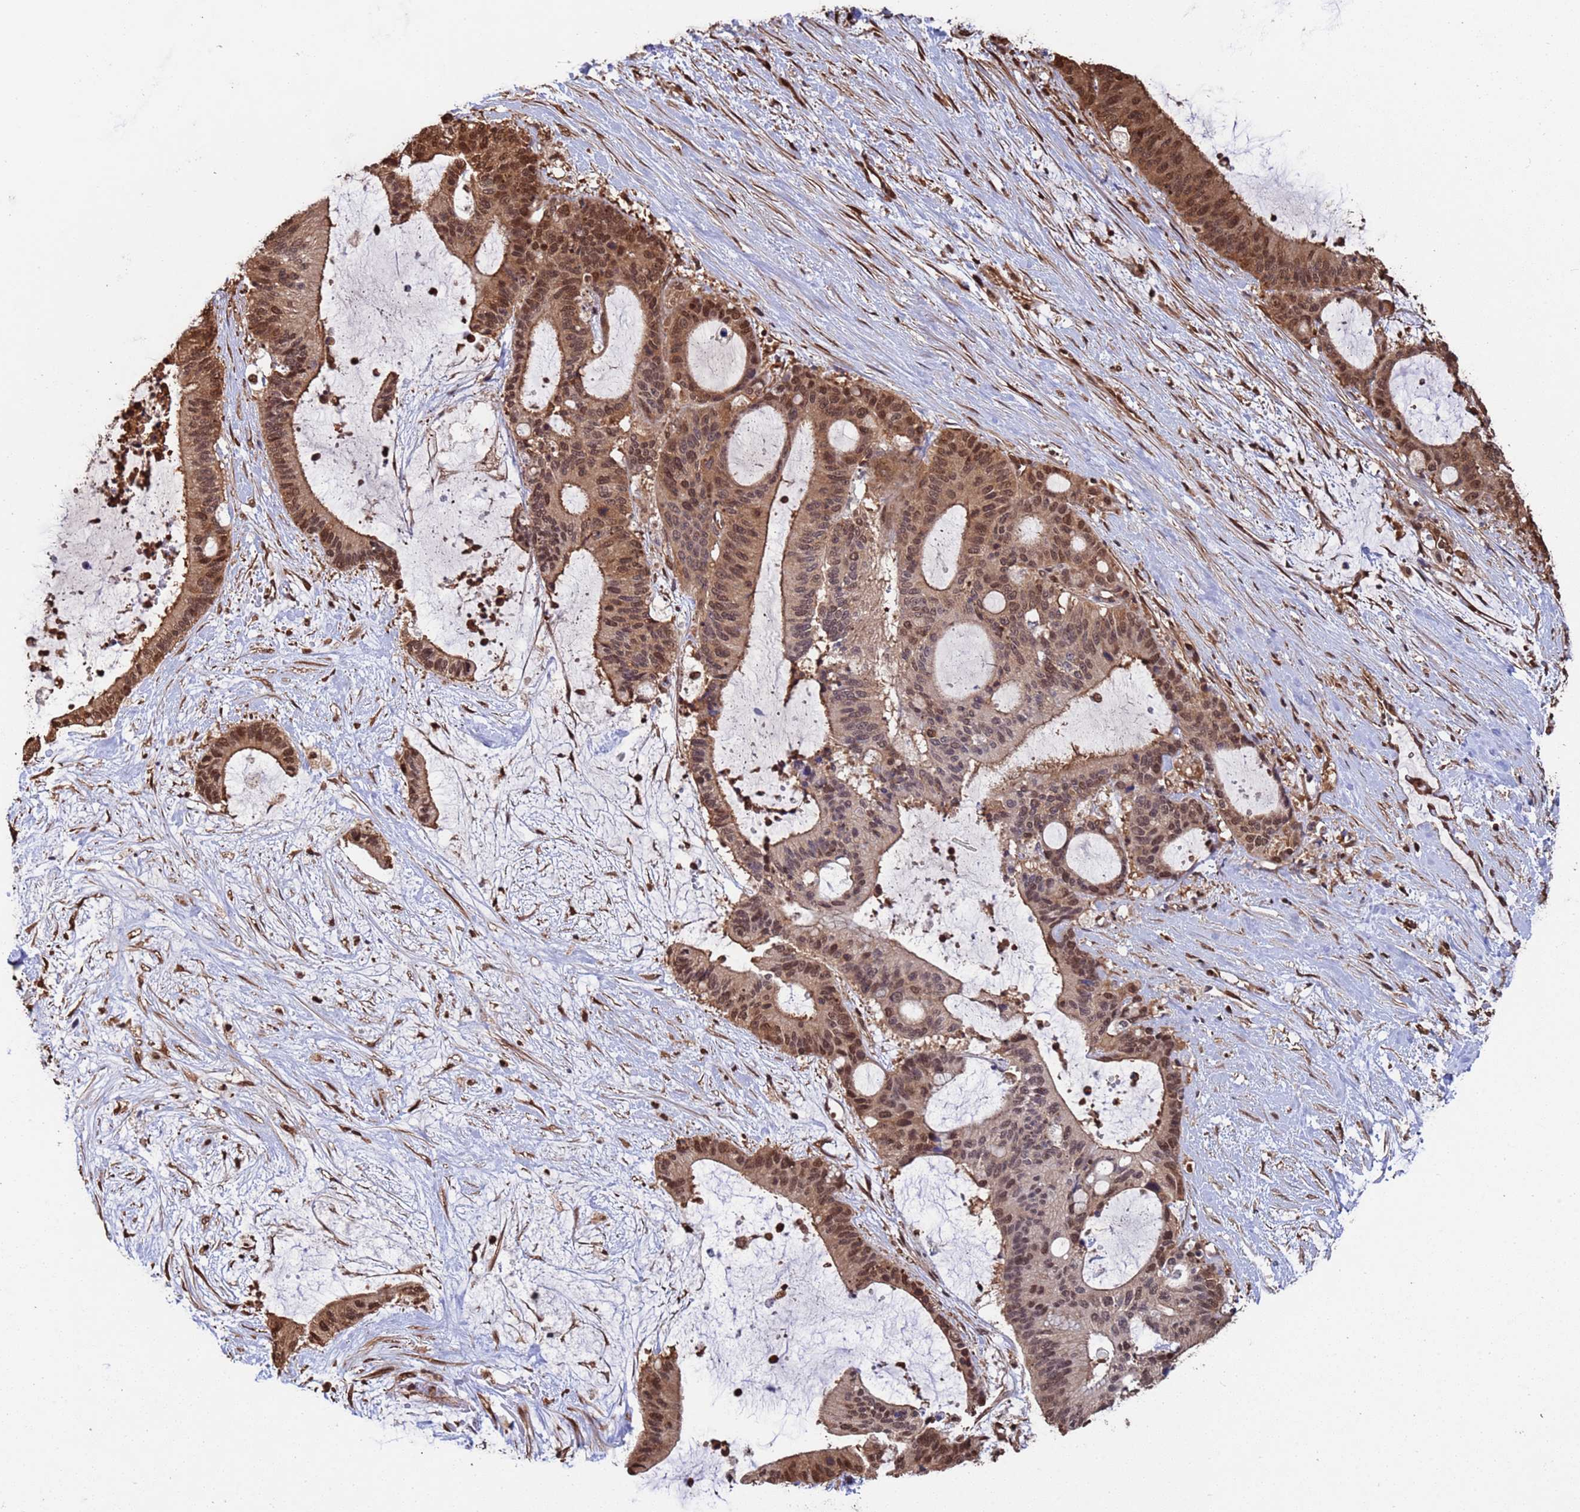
{"staining": {"intensity": "moderate", "quantity": ">75%", "location": "cytoplasmic/membranous,nuclear"}, "tissue": "liver cancer", "cell_type": "Tumor cells", "image_type": "cancer", "snomed": [{"axis": "morphology", "description": "Normal tissue, NOS"}, {"axis": "morphology", "description": "Cholangiocarcinoma"}, {"axis": "topography", "description": "Liver"}, {"axis": "topography", "description": "Peripheral nerve tissue"}], "caption": "Moderate cytoplasmic/membranous and nuclear staining is identified in about >75% of tumor cells in liver cholangiocarcinoma.", "gene": "SUMO4", "patient": {"sex": "female", "age": 73}}